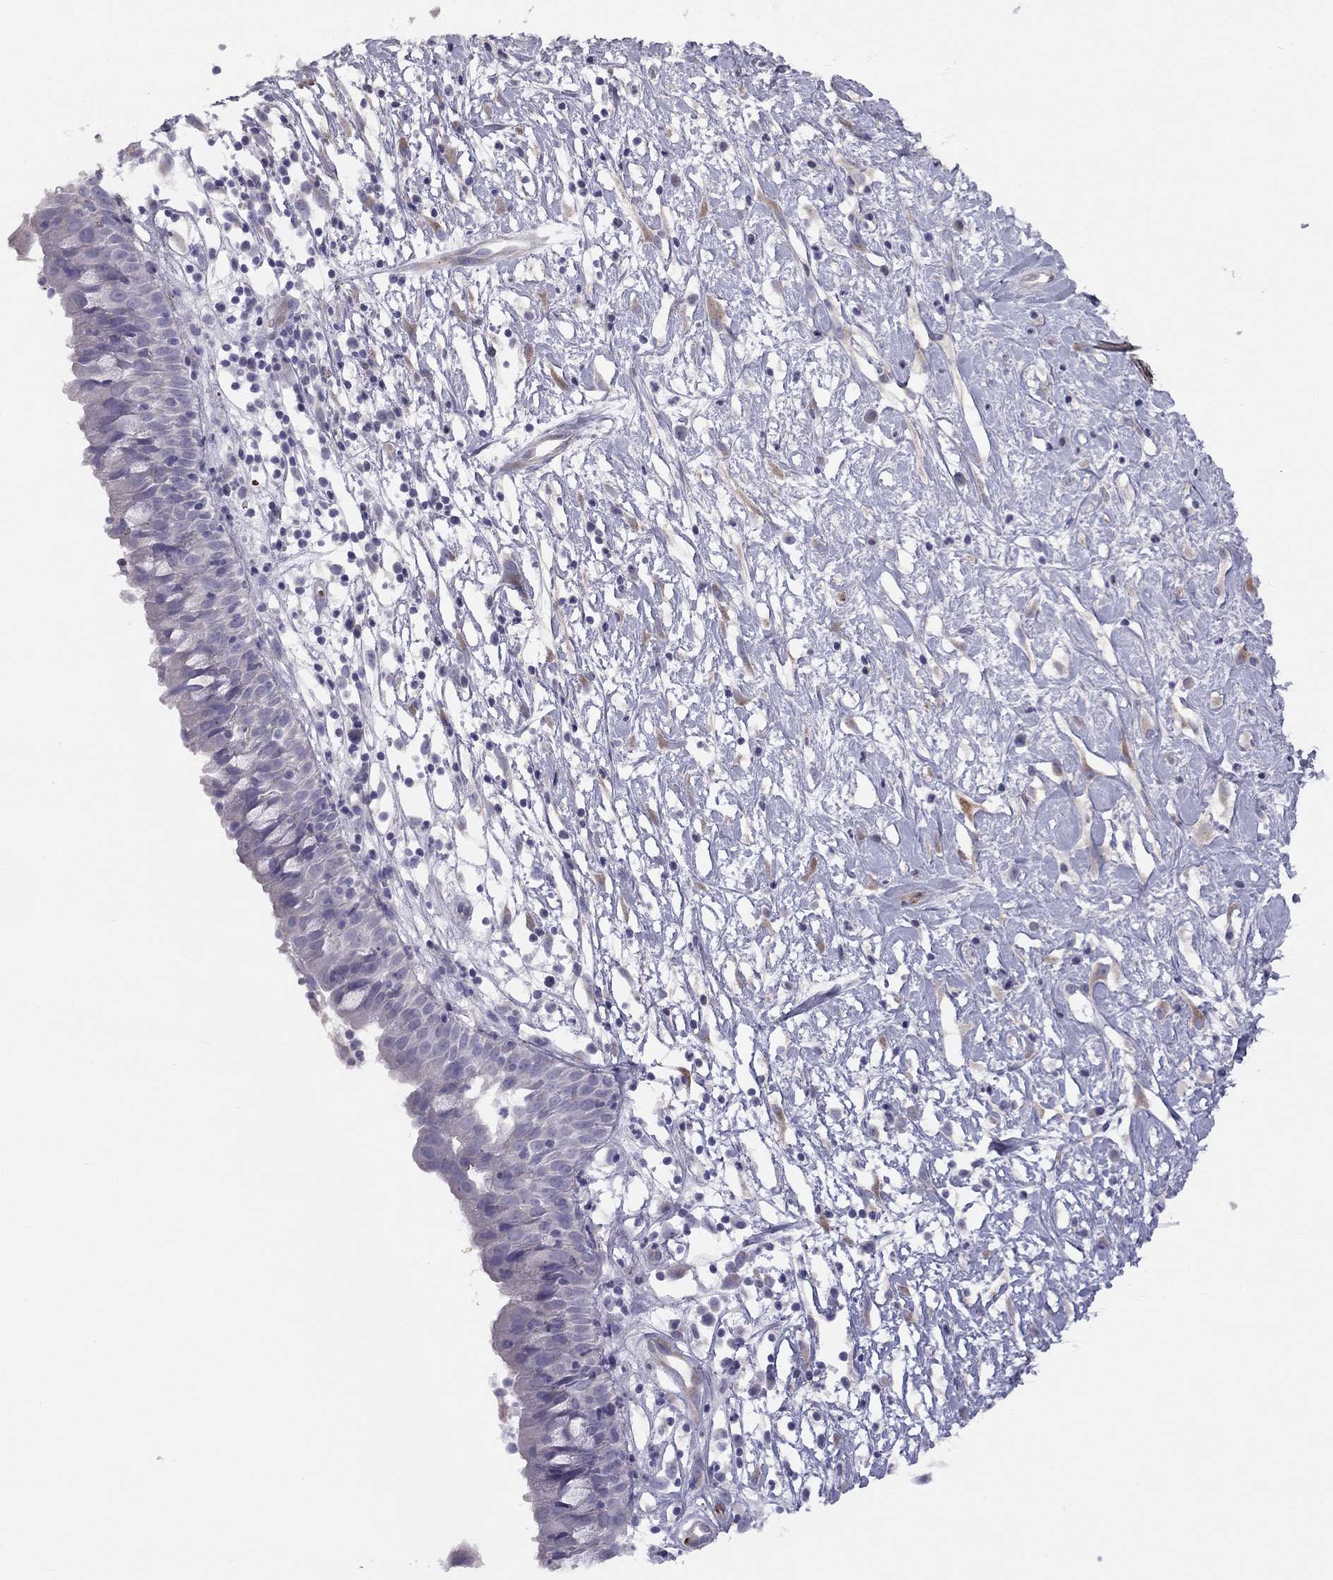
{"staining": {"intensity": "negative", "quantity": "none", "location": "none"}, "tissue": "nasopharynx", "cell_type": "Respiratory epithelial cells", "image_type": "normal", "snomed": [{"axis": "morphology", "description": "Normal tissue, NOS"}, {"axis": "topography", "description": "Nasopharynx"}], "caption": "High power microscopy image of an IHC photomicrograph of normal nasopharynx, revealing no significant positivity in respiratory epithelial cells.", "gene": "RHCE", "patient": {"sex": "male", "age": 9}}